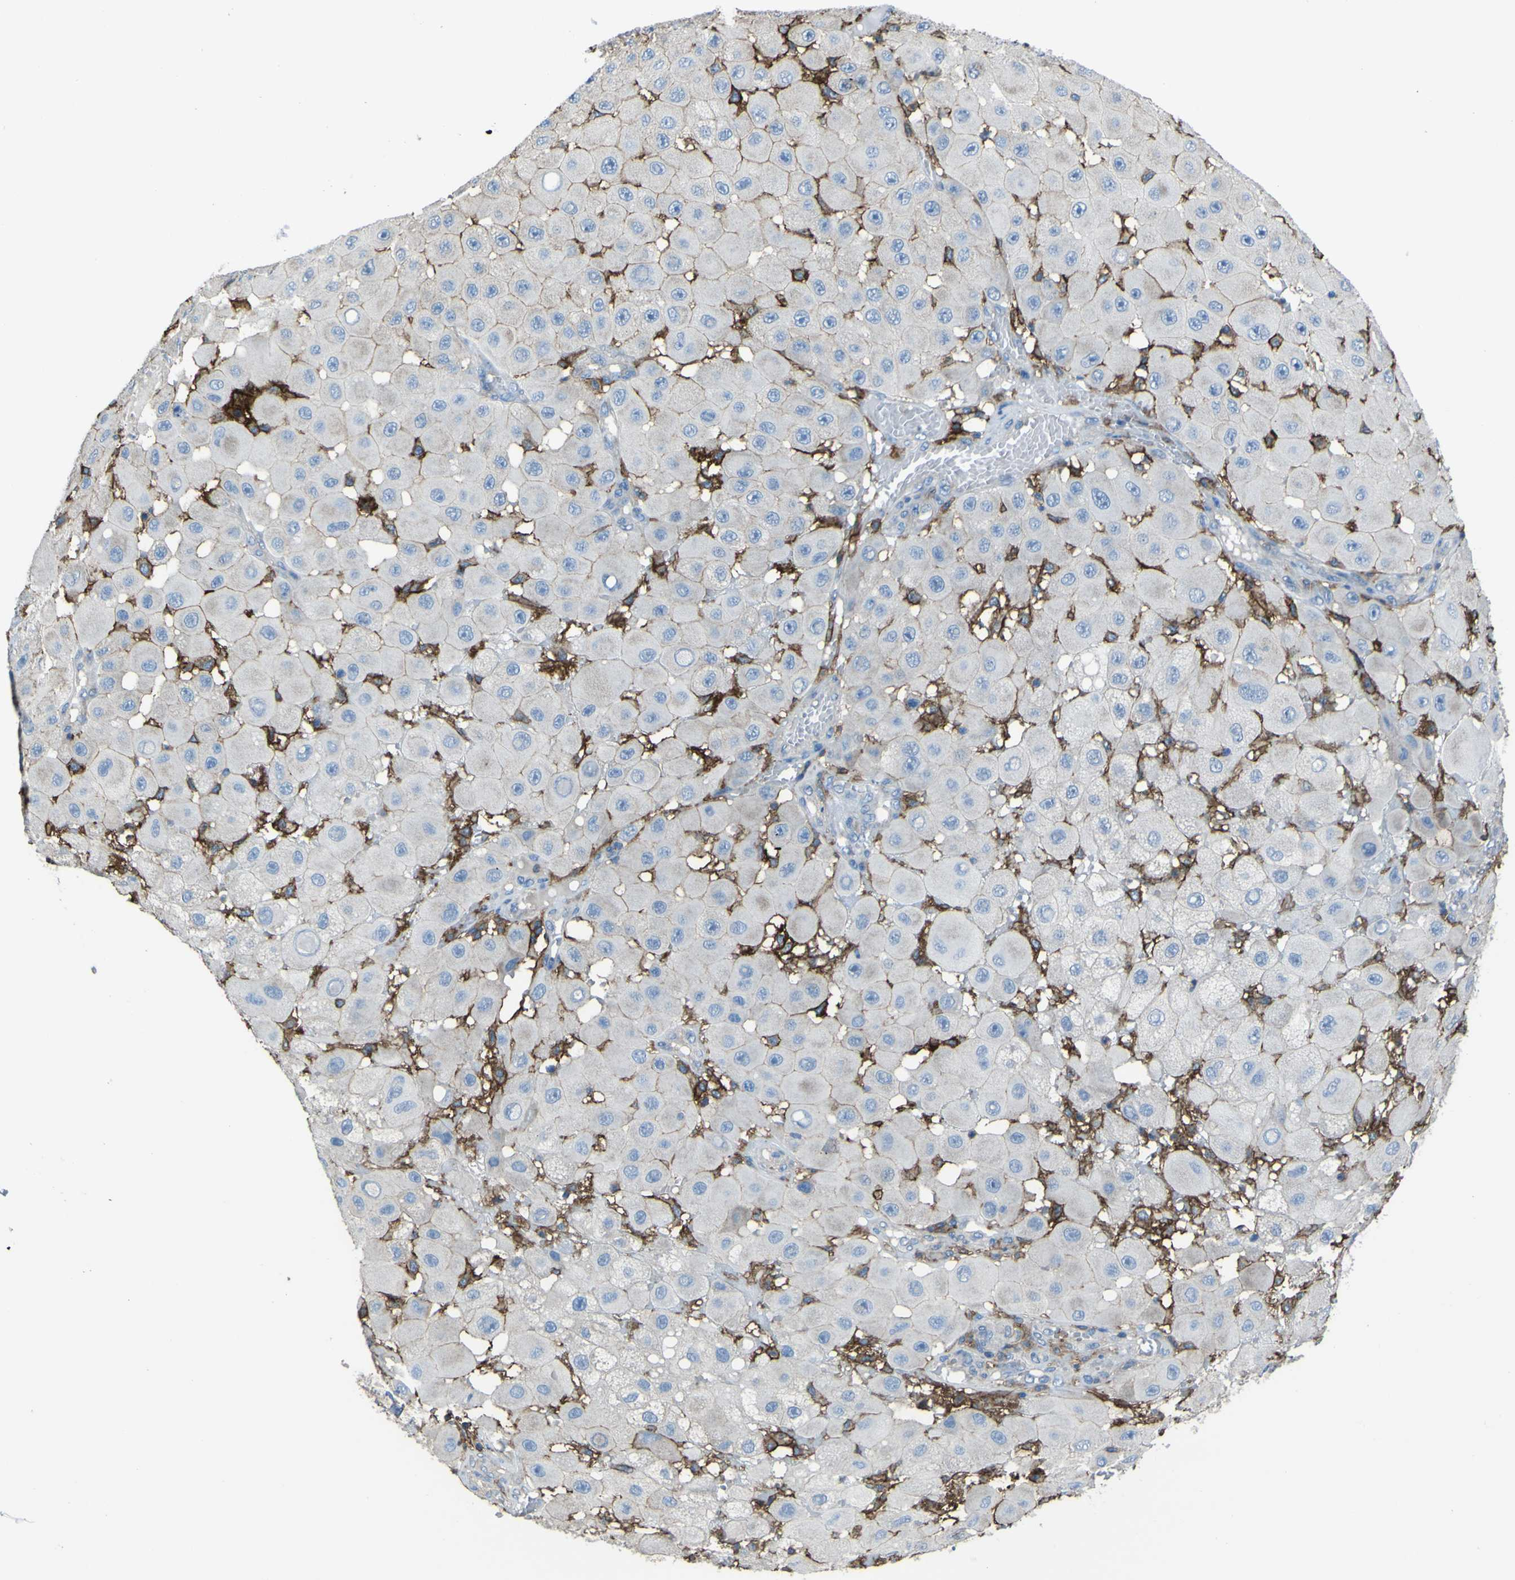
{"staining": {"intensity": "negative", "quantity": "none", "location": "none"}, "tissue": "melanoma", "cell_type": "Tumor cells", "image_type": "cancer", "snomed": [{"axis": "morphology", "description": "Malignant melanoma, NOS"}, {"axis": "topography", "description": "Skin"}], "caption": "This is an IHC photomicrograph of malignant melanoma. There is no staining in tumor cells.", "gene": "LAIR1", "patient": {"sex": "female", "age": 81}}